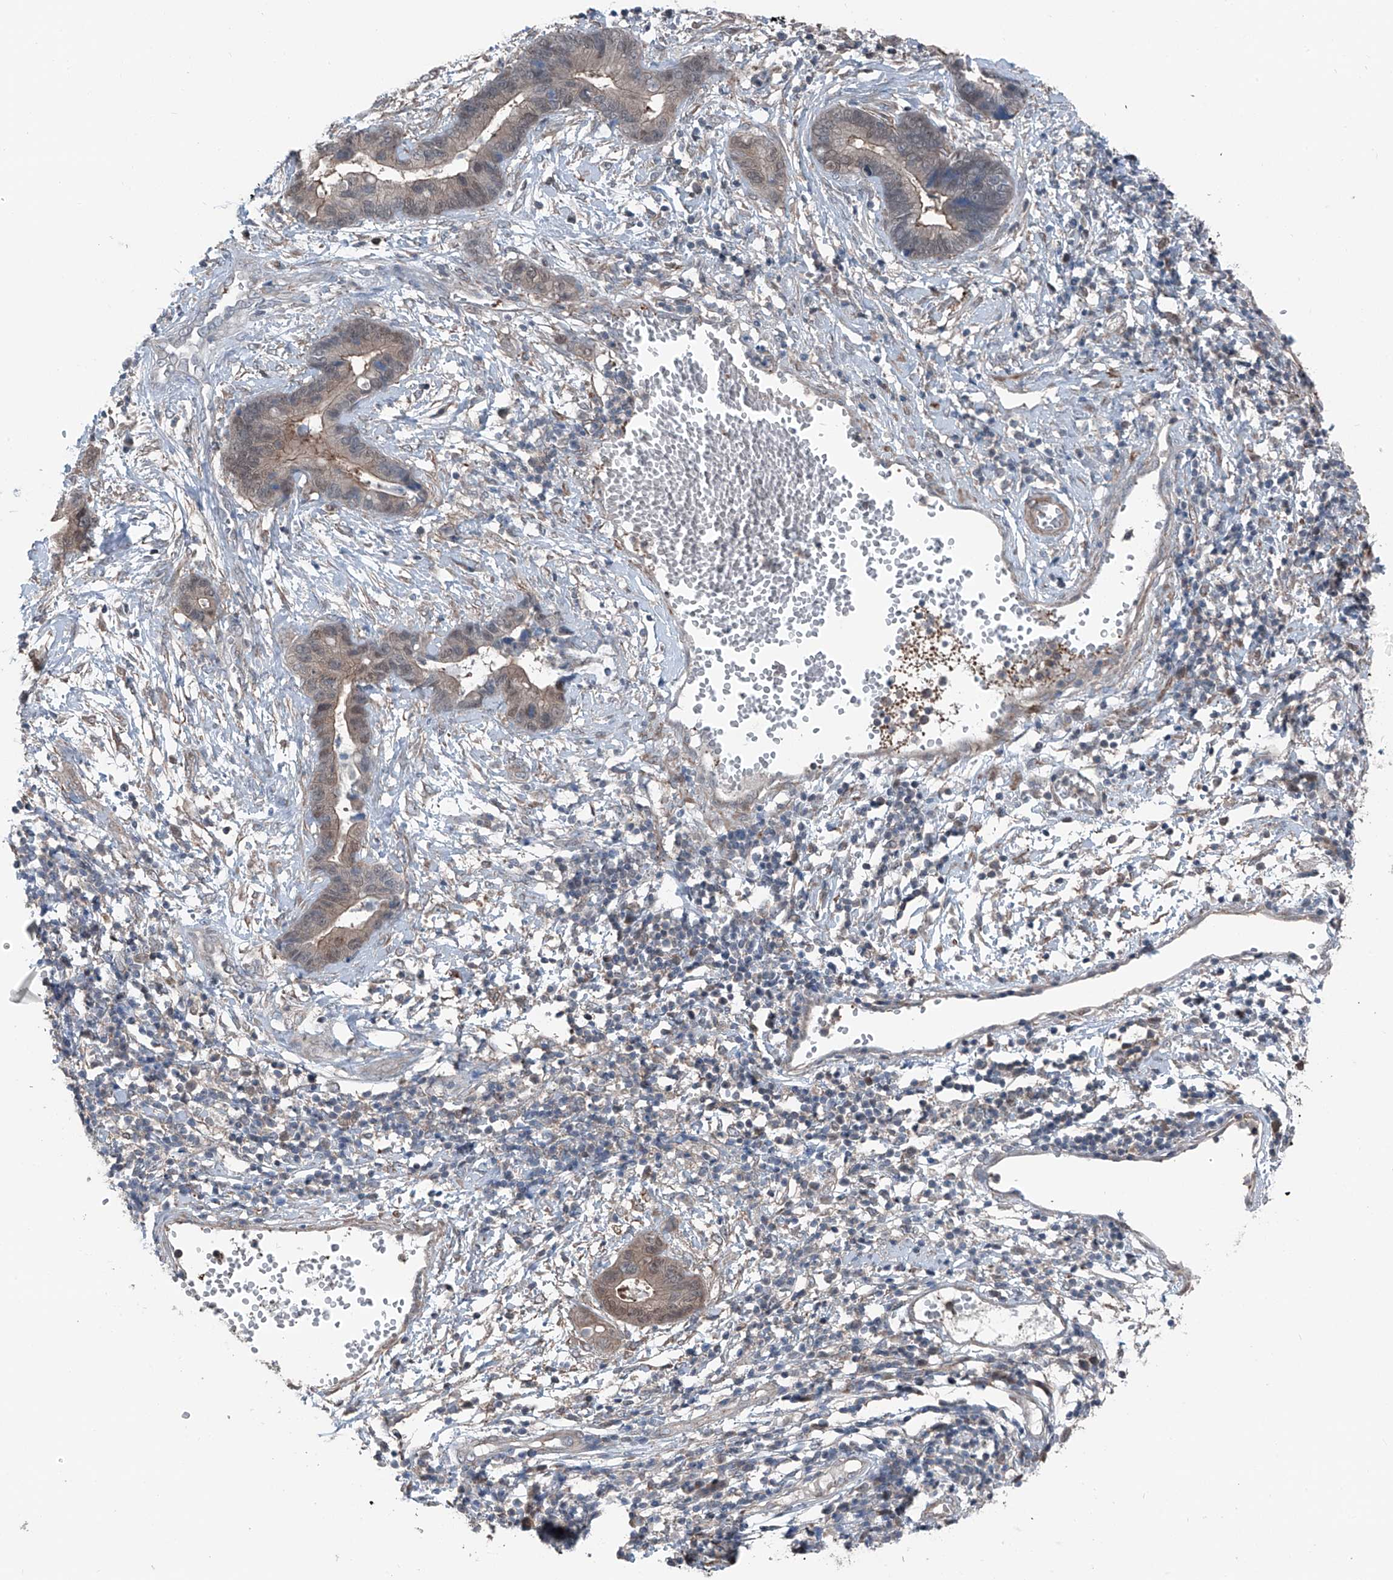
{"staining": {"intensity": "moderate", "quantity": "25%-75%", "location": "cytoplasmic/membranous,nuclear"}, "tissue": "cervical cancer", "cell_type": "Tumor cells", "image_type": "cancer", "snomed": [{"axis": "morphology", "description": "Adenocarcinoma, NOS"}, {"axis": "topography", "description": "Cervix"}], "caption": "This micrograph reveals immunohistochemistry (IHC) staining of cervical cancer, with medium moderate cytoplasmic/membranous and nuclear expression in about 25%-75% of tumor cells.", "gene": "HSPB11", "patient": {"sex": "female", "age": 44}}